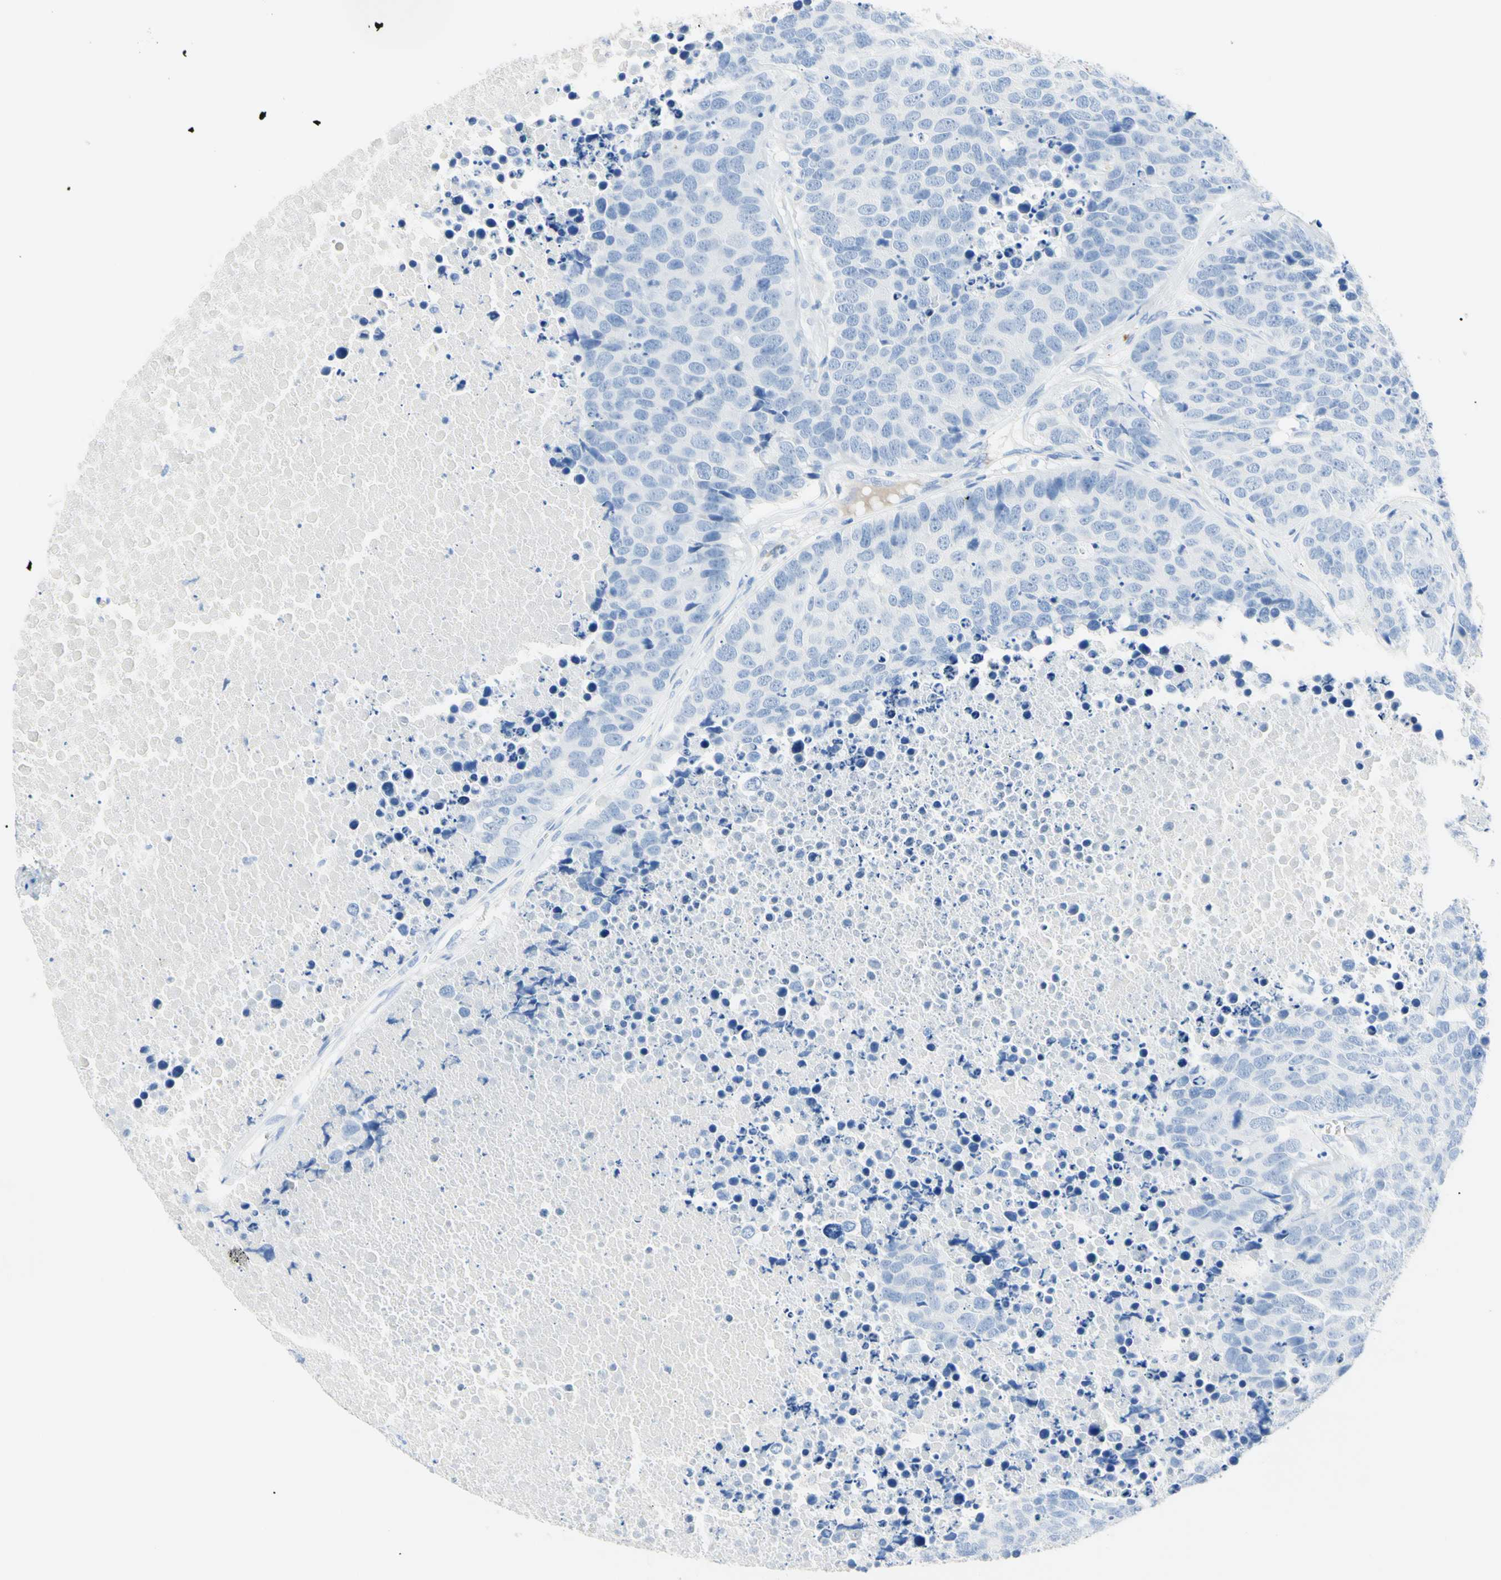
{"staining": {"intensity": "negative", "quantity": "none", "location": "none"}, "tissue": "carcinoid", "cell_type": "Tumor cells", "image_type": "cancer", "snomed": [{"axis": "morphology", "description": "Carcinoid, malignant, NOS"}, {"axis": "topography", "description": "Lung"}], "caption": "Malignant carcinoid was stained to show a protein in brown. There is no significant staining in tumor cells.", "gene": "IL6ST", "patient": {"sex": "male", "age": 60}}